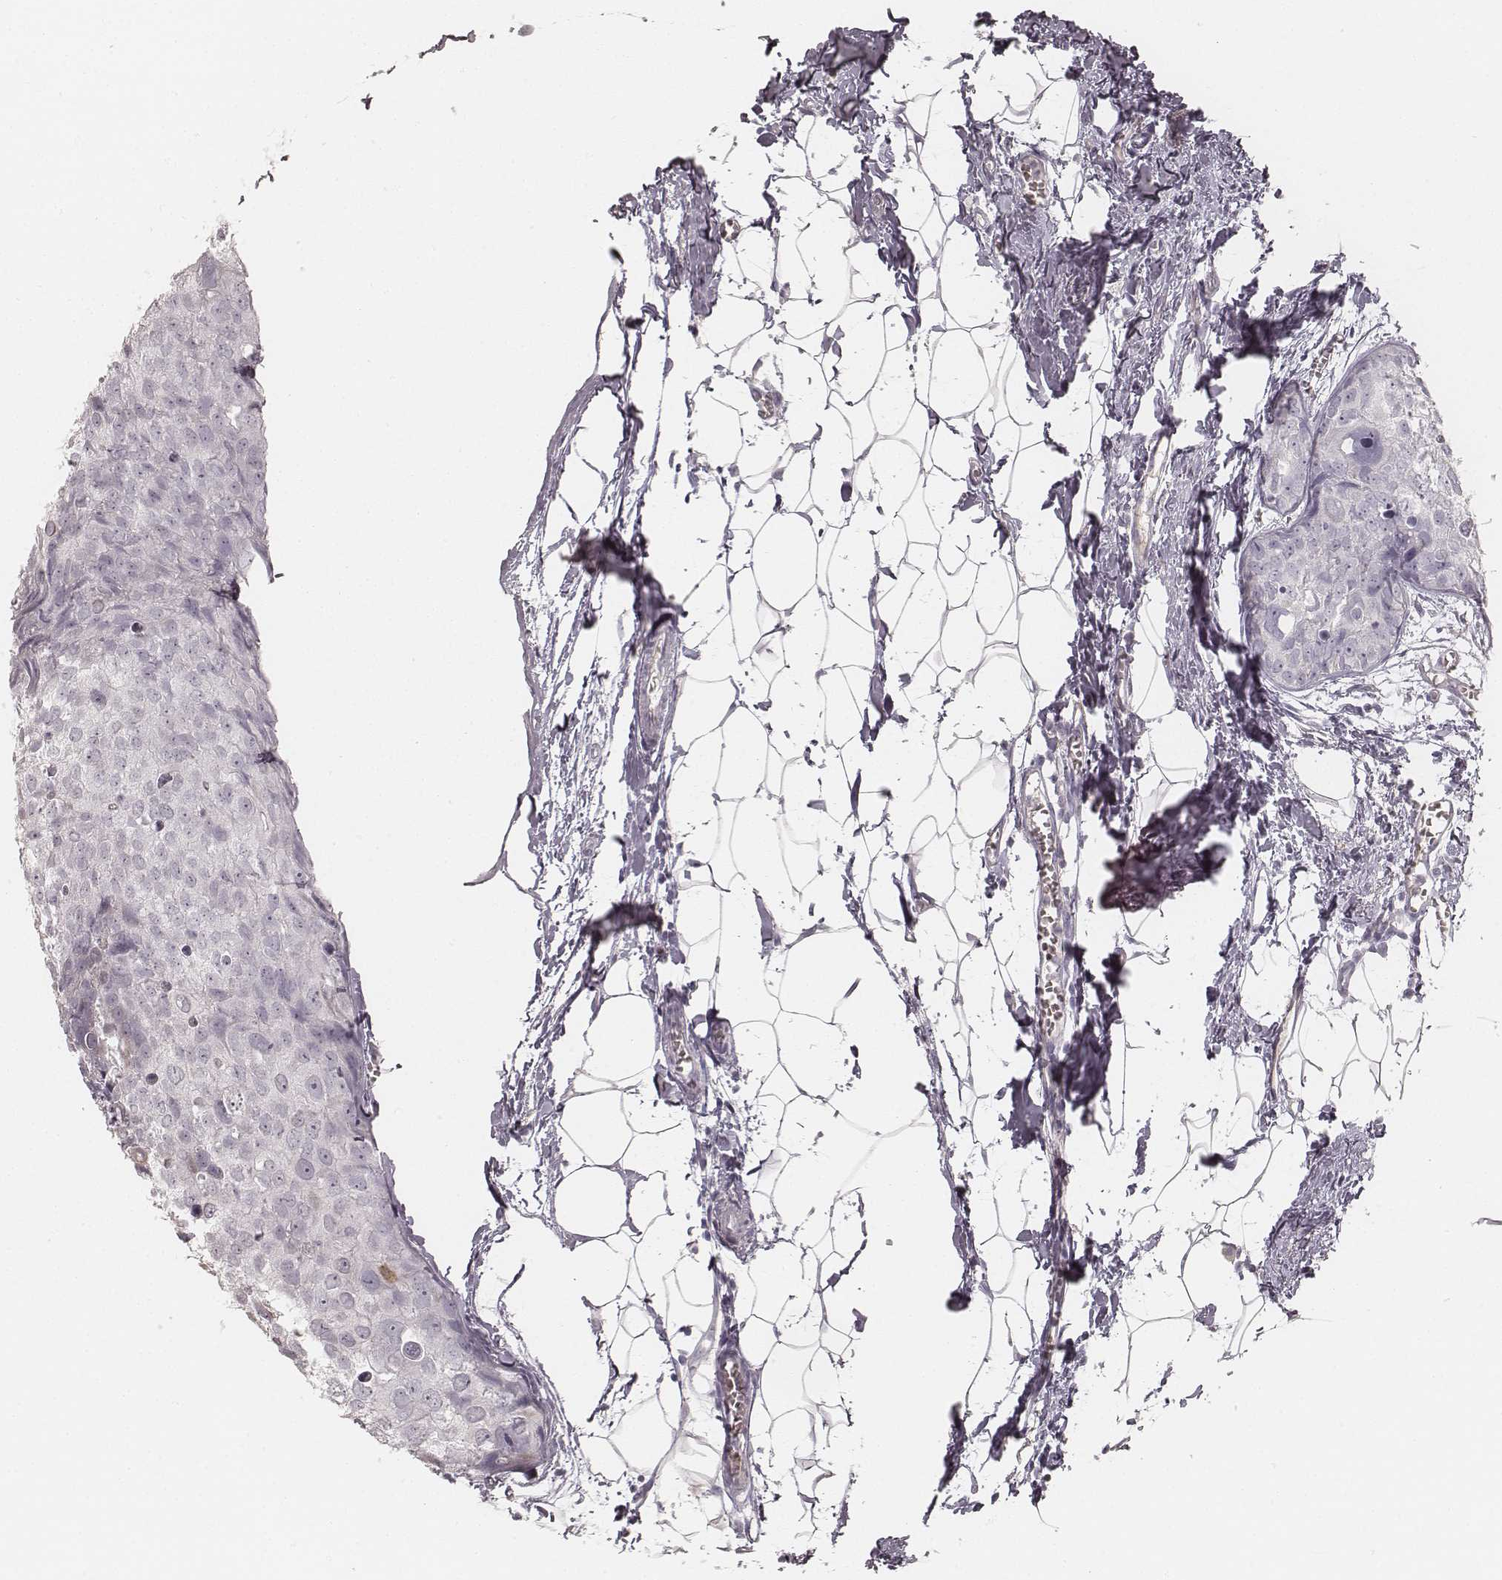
{"staining": {"intensity": "negative", "quantity": "none", "location": "none"}, "tissue": "breast cancer", "cell_type": "Tumor cells", "image_type": "cancer", "snomed": [{"axis": "morphology", "description": "Duct carcinoma"}, {"axis": "topography", "description": "Breast"}], "caption": "Immunohistochemistry image of neoplastic tissue: breast infiltrating ductal carcinoma stained with DAB exhibits no significant protein expression in tumor cells.", "gene": "KRT31", "patient": {"sex": "female", "age": 38}}